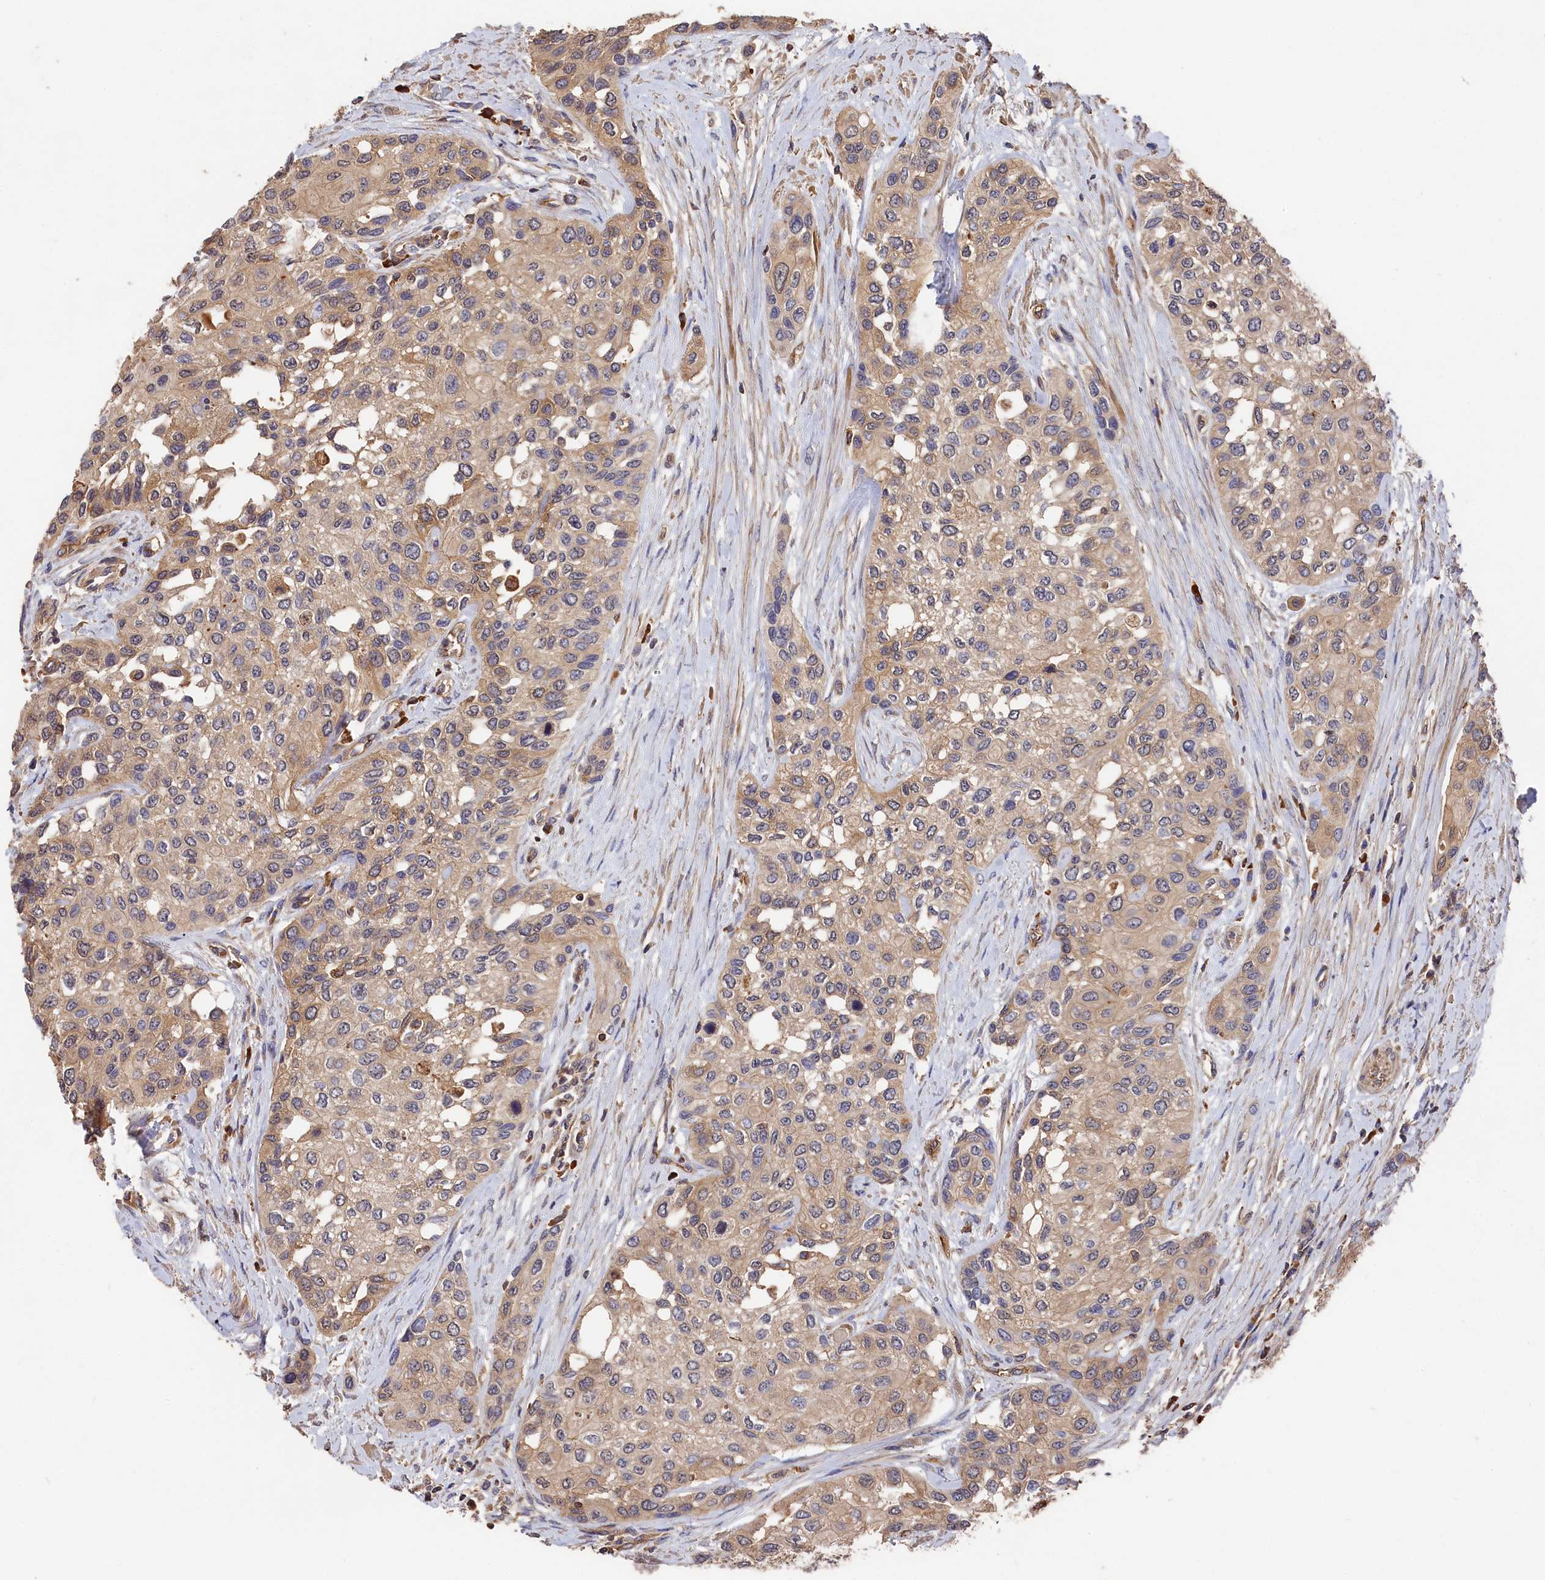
{"staining": {"intensity": "weak", "quantity": ">75%", "location": "cytoplasmic/membranous"}, "tissue": "urothelial cancer", "cell_type": "Tumor cells", "image_type": "cancer", "snomed": [{"axis": "morphology", "description": "Normal tissue, NOS"}, {"axis": "morphology", "description": "Urothelial carcinoma, High grade"}, {"axis": "topography", "description": "Vascular tissue"}, {"axis": "topography", "description": "Urinary bladder"}], "caption": "The image demonstrates staining of high-grade urothelial carcinoma, revealing weak cytoplasmic/membranous protein positivity (brown color) within tumor cells.", "gene": "DHRS11", "patient": {"sex": "female", "age": 56}}